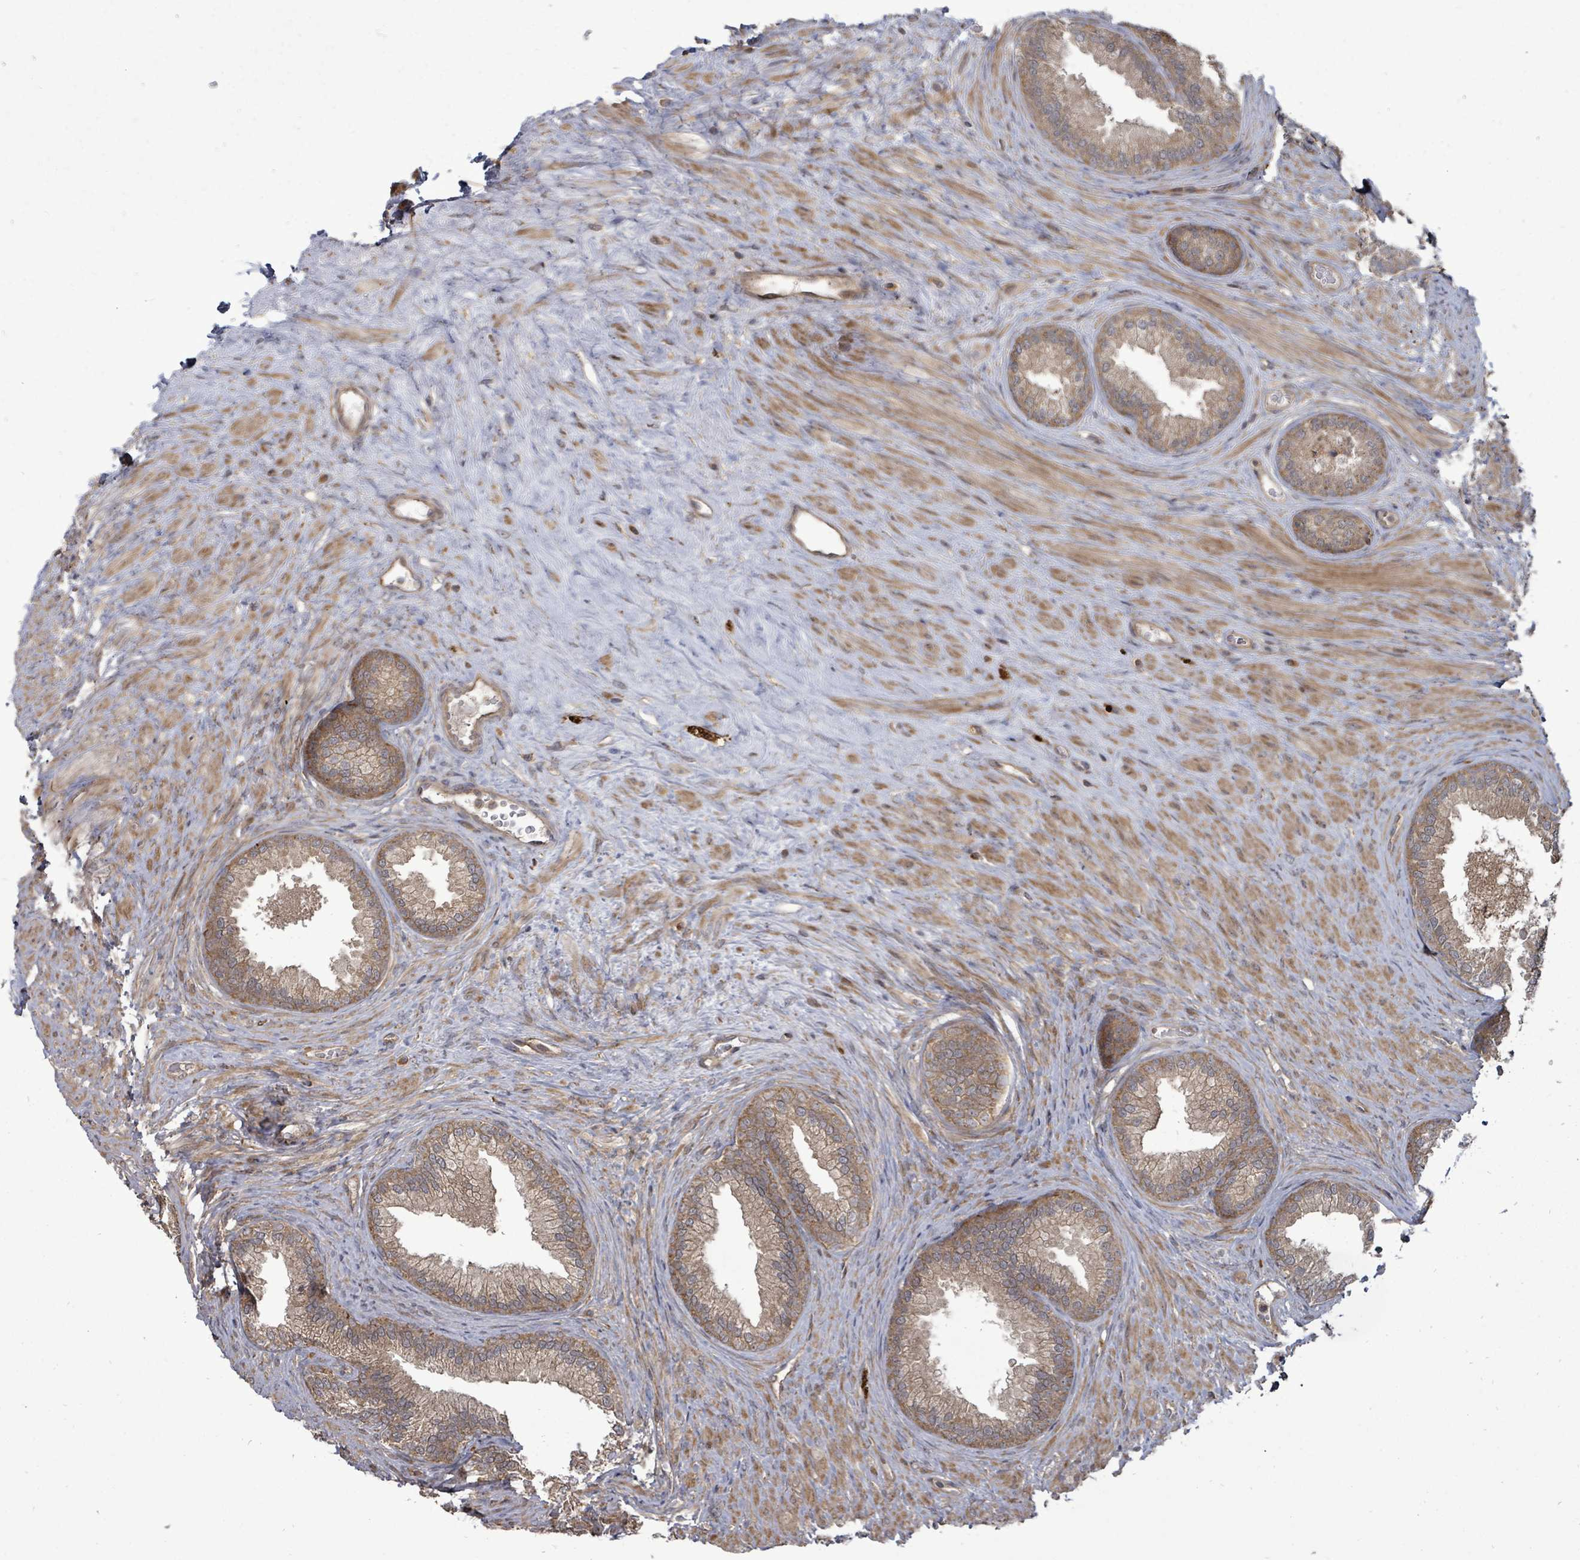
{"staining": {"intensity": "moderate", "quantity": ">75%", "location": "cytoplasmic/membranous"}, "tissue": "prostate", "cell_type": "Glandular cells", "image_type": "normal", "snomed": [{"axis": "morphology", "description": "Normal tissue, NOS"}, {"axis": "topography", "description": "Prostate"}], "caption": "Prostate was stained to show a protein in brown. There is medium levels of moderate cytoplasmic/membranous staining in about >75% of glandular cells. The staining was performed using DAB, with brown indicating positive protein expression. Nuclei are stained blue with hematoxylin.", "gene": "EIF3CL", "patient": {"sex": "male", "age": 76}}